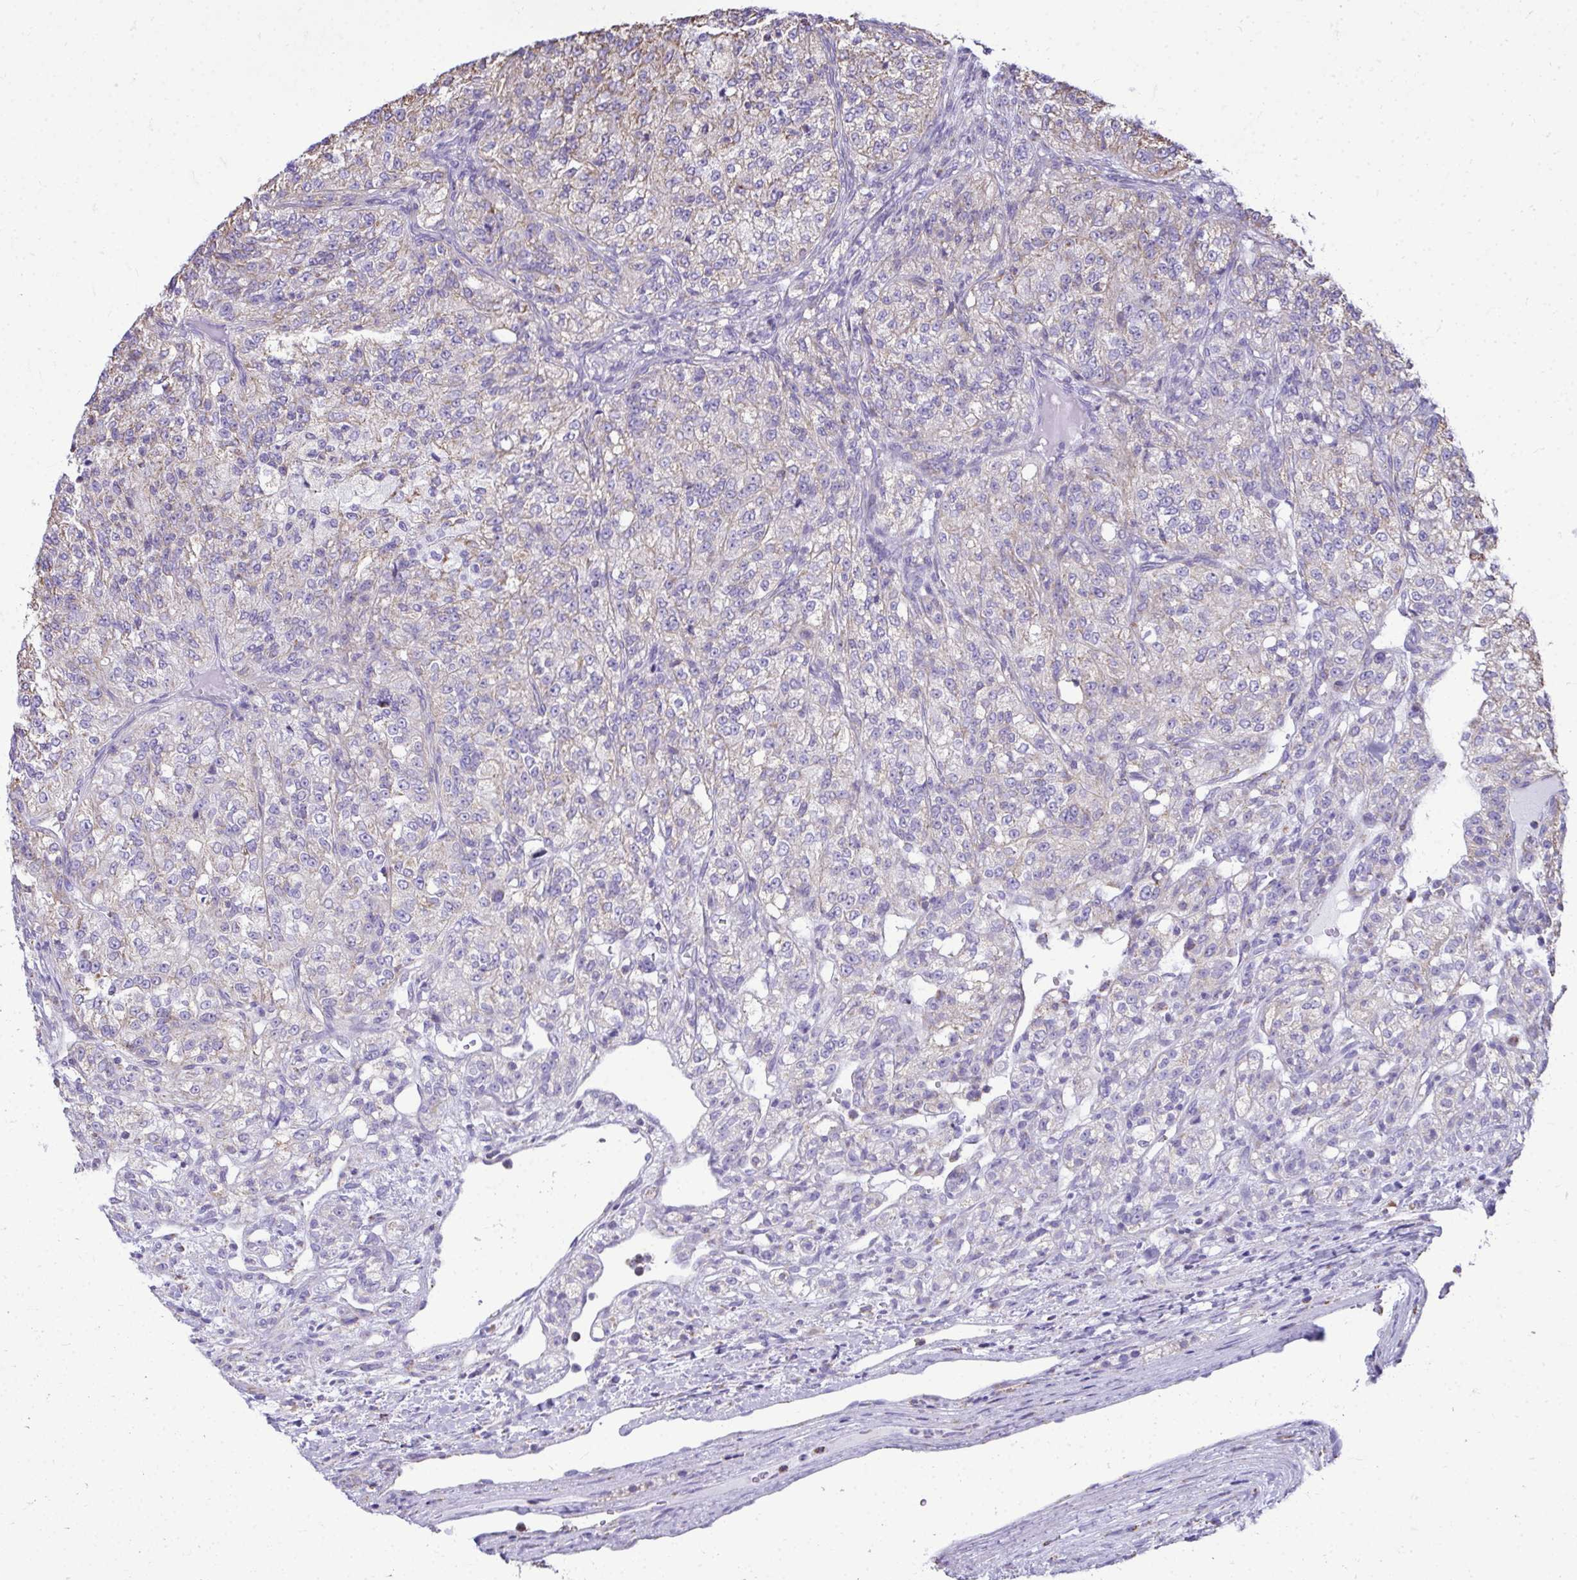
{"staining": {"intensity": "weak", "quantity": "<25%", "location": "cytoplasmic/membranous"}, "tissue": "renal cancer", "cell_type": "Tumor cells", "image_type": "cancer", "snomed": [{"axis": "morphology", "description": "Adenocarcinoma, NOS"}, {"axis": "topography", "description": "Kidney"}], "caption": "The photomicrograph reveals no significant expression in tumor cells of renal cancer. (DAB immunohistochemistry, high magnification).", "gene": "MPZL2", "patient": {"sex": "female", "age": 63}}